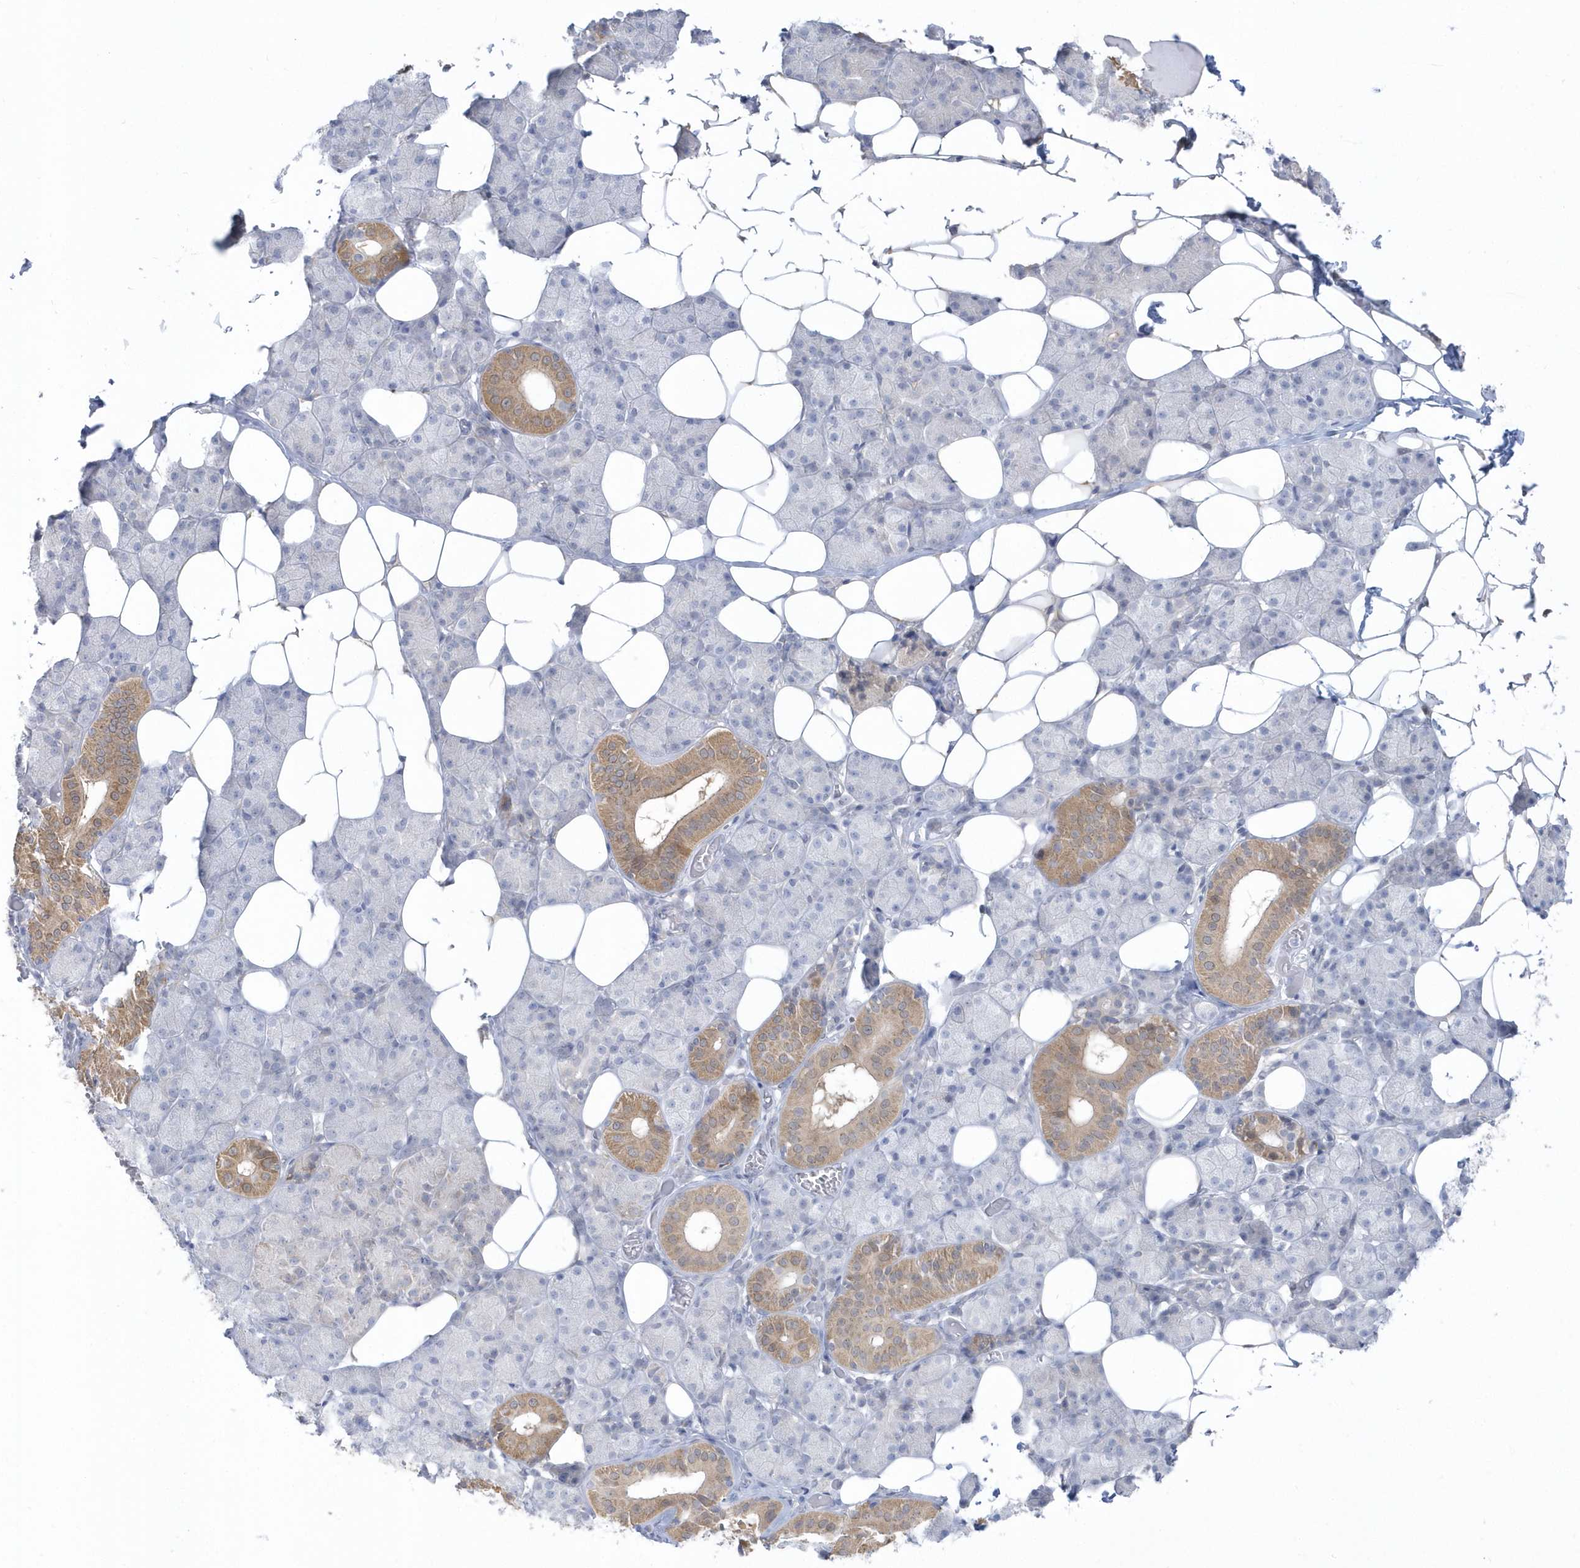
{"staining": {"intensity": "moderate", "quantity": "<25%", "location": "cytoplasmic/membranous"}, "tissue": "salivary gland", "cell_type": "Glandular cells", "image_type": "normal", "snomed": [{"axis": "morphology", "description": "Normal tissue, NOS"}, {"axis": "topography", "description": "Salivary gland"}], "caption": "An immunohistochemistry image of benign tissue is shown. Protein staining in brown shows moderate cytoplasmic/membranous positivity in salivary gland within glandular cells. (brown staining indicates protein expression, while blue staining denotes nuclei).", "gene": "PCBD1", "patient": {"sex": "female", "age": 33}}